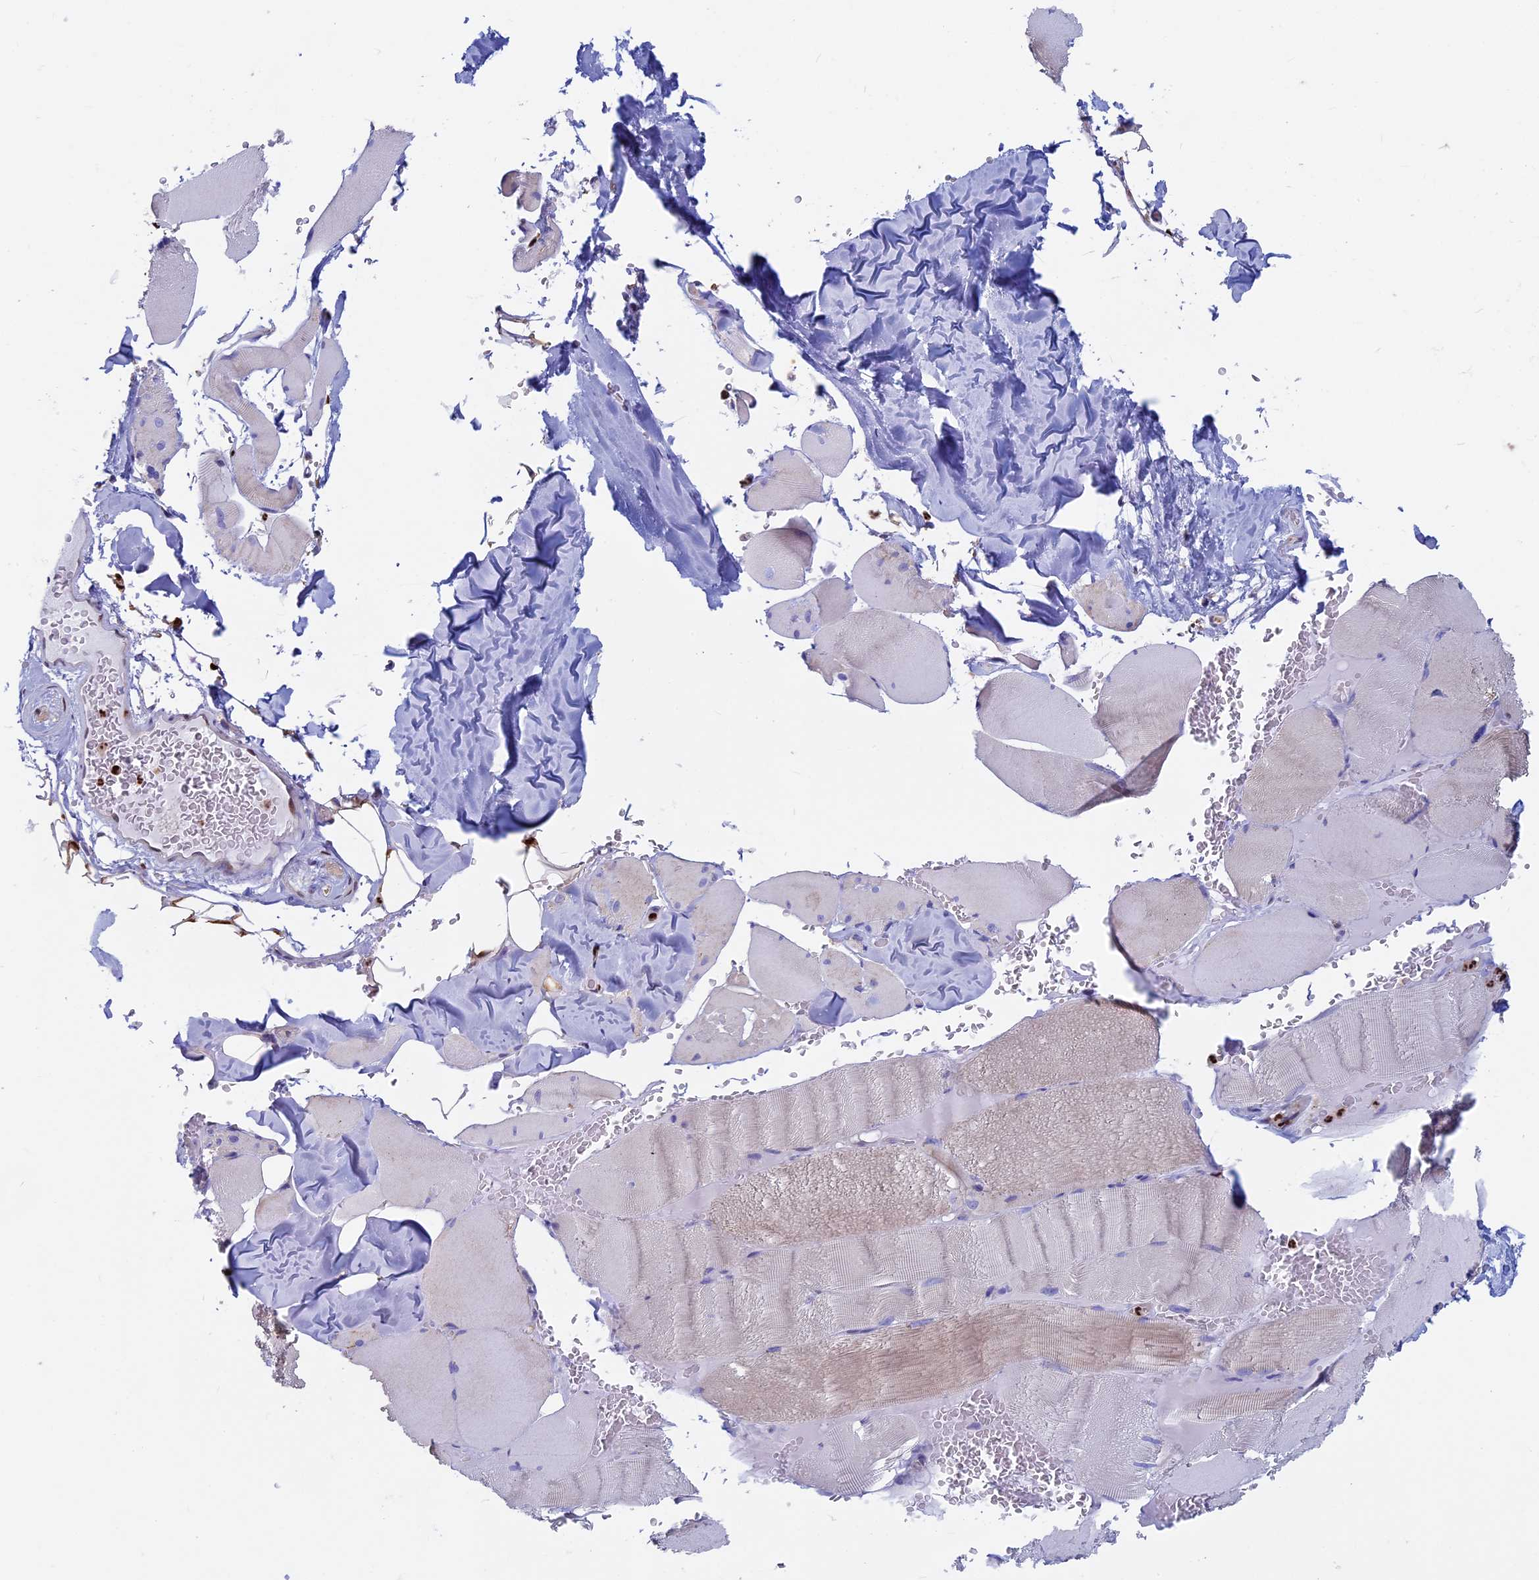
{"staining": {"intensity": "negative", "quantity": "none", "location": "none"}, "tissue": "skeletal muscle", "cell_type": "Myocytes", "image_type": "normal", "snomed": [{"axis": "morphology", "description": "Normal tissue, NOS"}, {"axis": "topography", "description": "Skeletal muscle"}, {"axis": "topography", "description": "Head-Neck"}], "caption": "This image is of unremarkable skeletal muscle stained with immunohistochemistry (IHC) to label a protein in brown with the nuclei are counter-stained blue. There is no positivity in myocytes.", "gene": "ACSS1", "patient": {"sex": "male", "age": 66}}